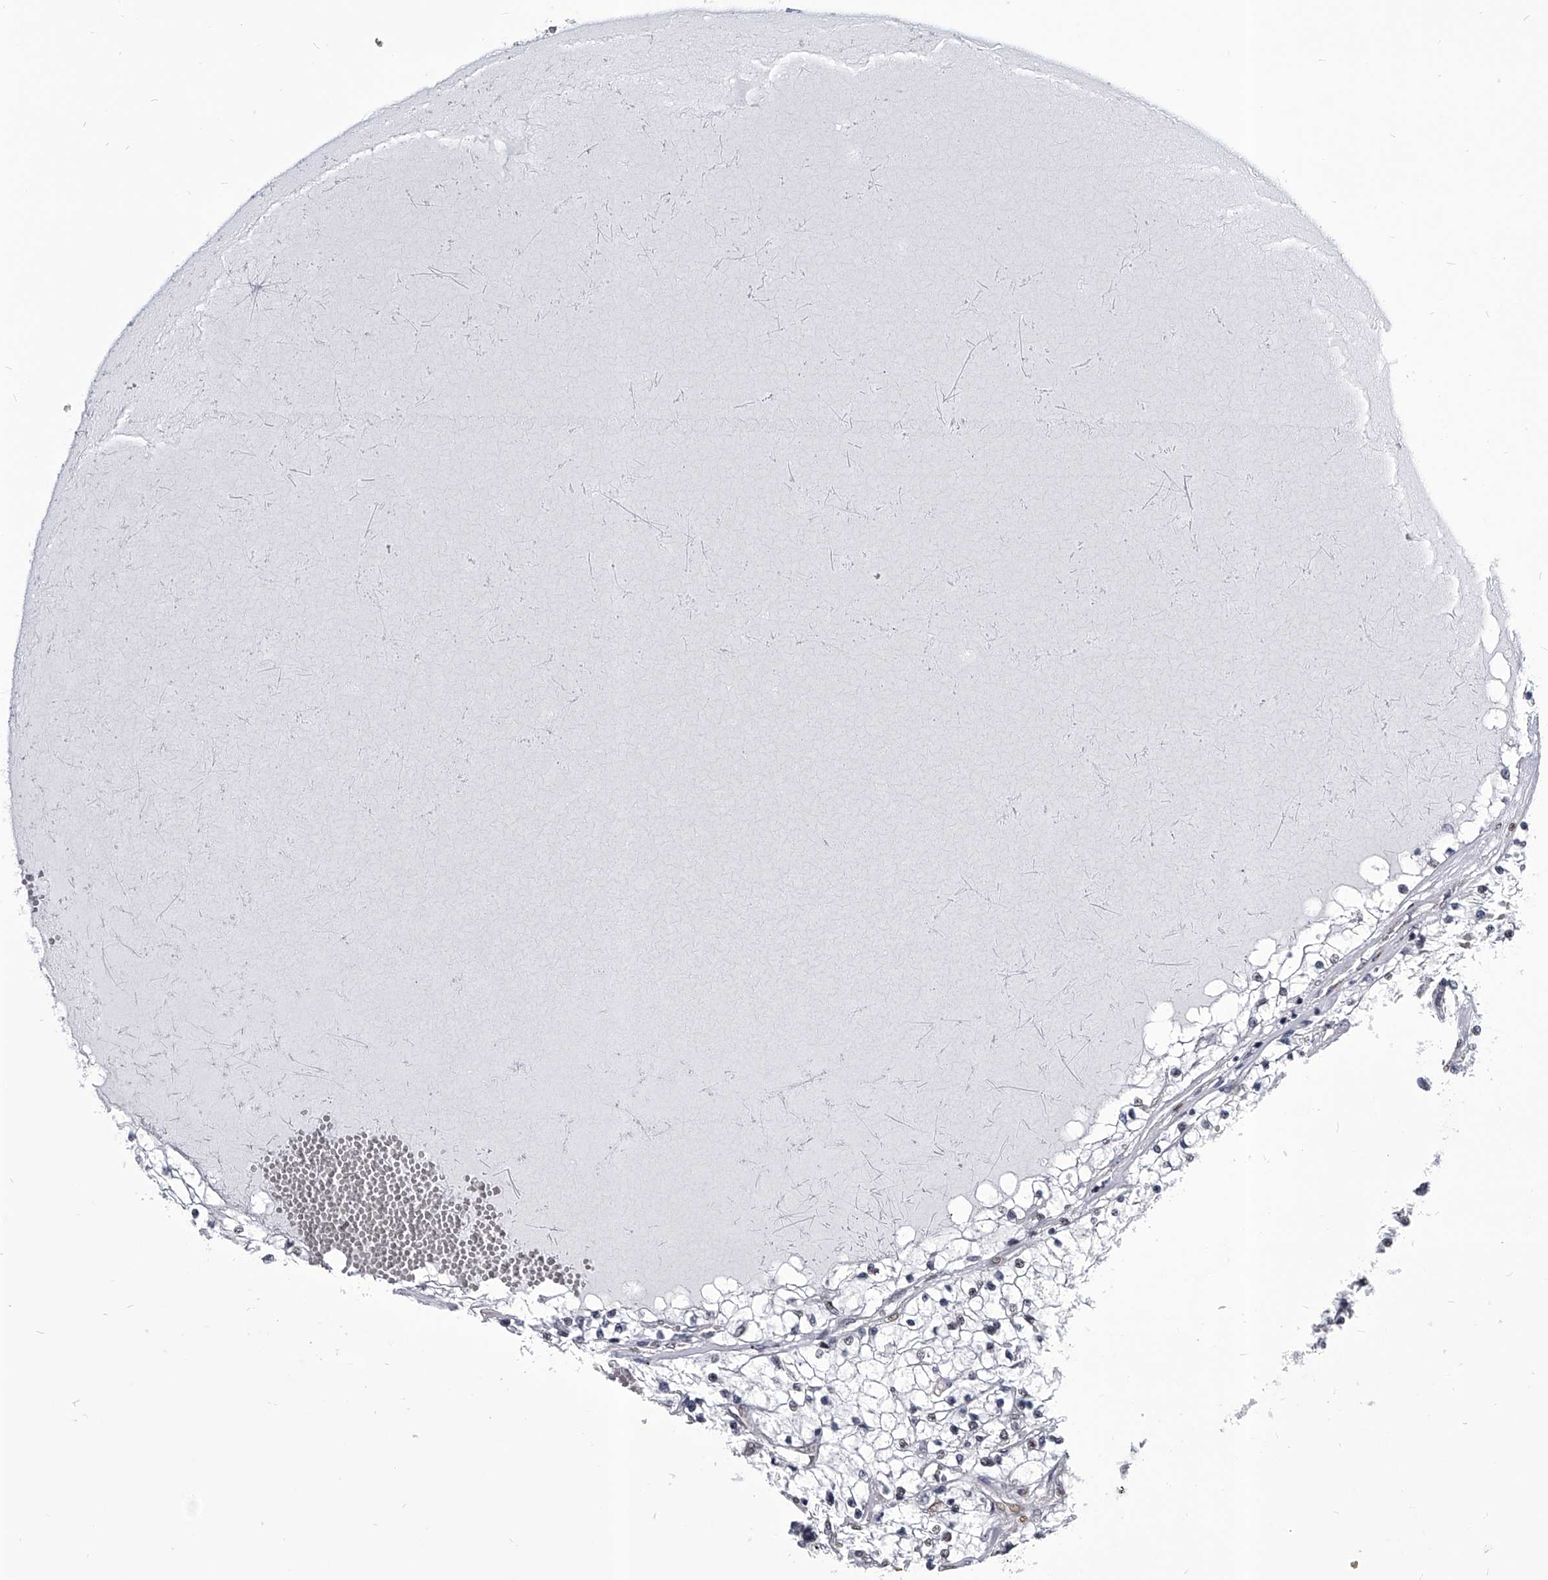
{"staining": {"intensity": "weak", "quantity": "<25%", "location": "nuclear"}, "tissue": "renal cancer", "cell_type": "Tumor cells", "image_type": "cancer", "snomed": [{"axis": "morphology", "description": "Normal tissue, NOS"}, {"axis": "morphology", "description": "Adenocarcinoma, NOS"}, {"axis": "topography", "description": "Kidney"}], "caption": "This histopathology image is of renal cancer stained with immunohistochemistry (IHC) to label a protein in brown with the nuclei are counter-stained blue. There is no expression in tumor cells.", "gene": "CMTR1", "patient": {"sex": "male", "age": 68}}